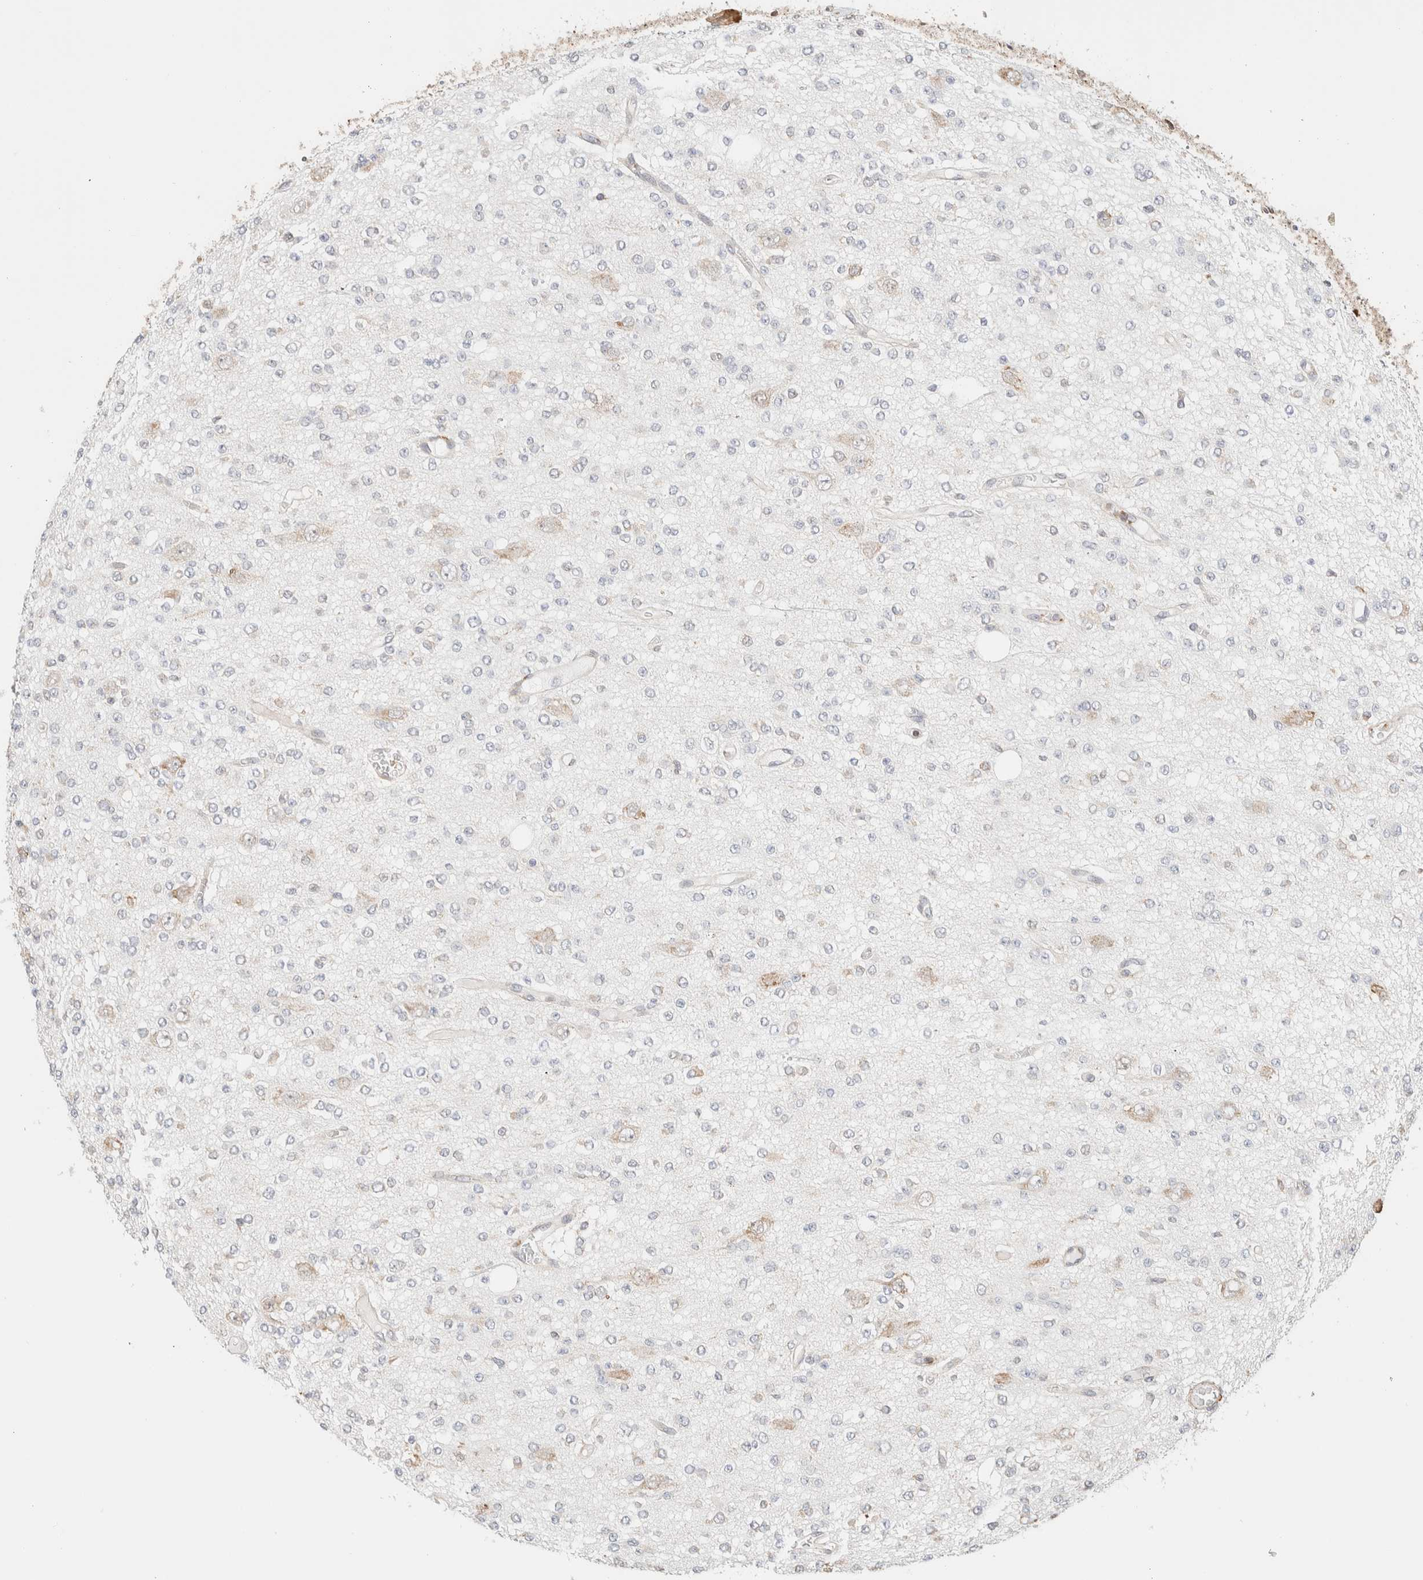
{"staining": {"intensity": "negative", "quantity": "none", "location": "none"}, "tissue": "glioma", "cell_type": "Tumor cells", "image_type": "cancer", "snomed": [{"axis": "morphology", "description": "Glioma, malignant, Low grade"}, {"axis": "topography", "description": "Brain"}], "caption": "This is an immunohistochemistry (IHC) micrograph of malignant low-grade glioma. There is no positivity in tumor cells.", "gene": "INTS1", "patient": {"sex": "male", "age": 38}}